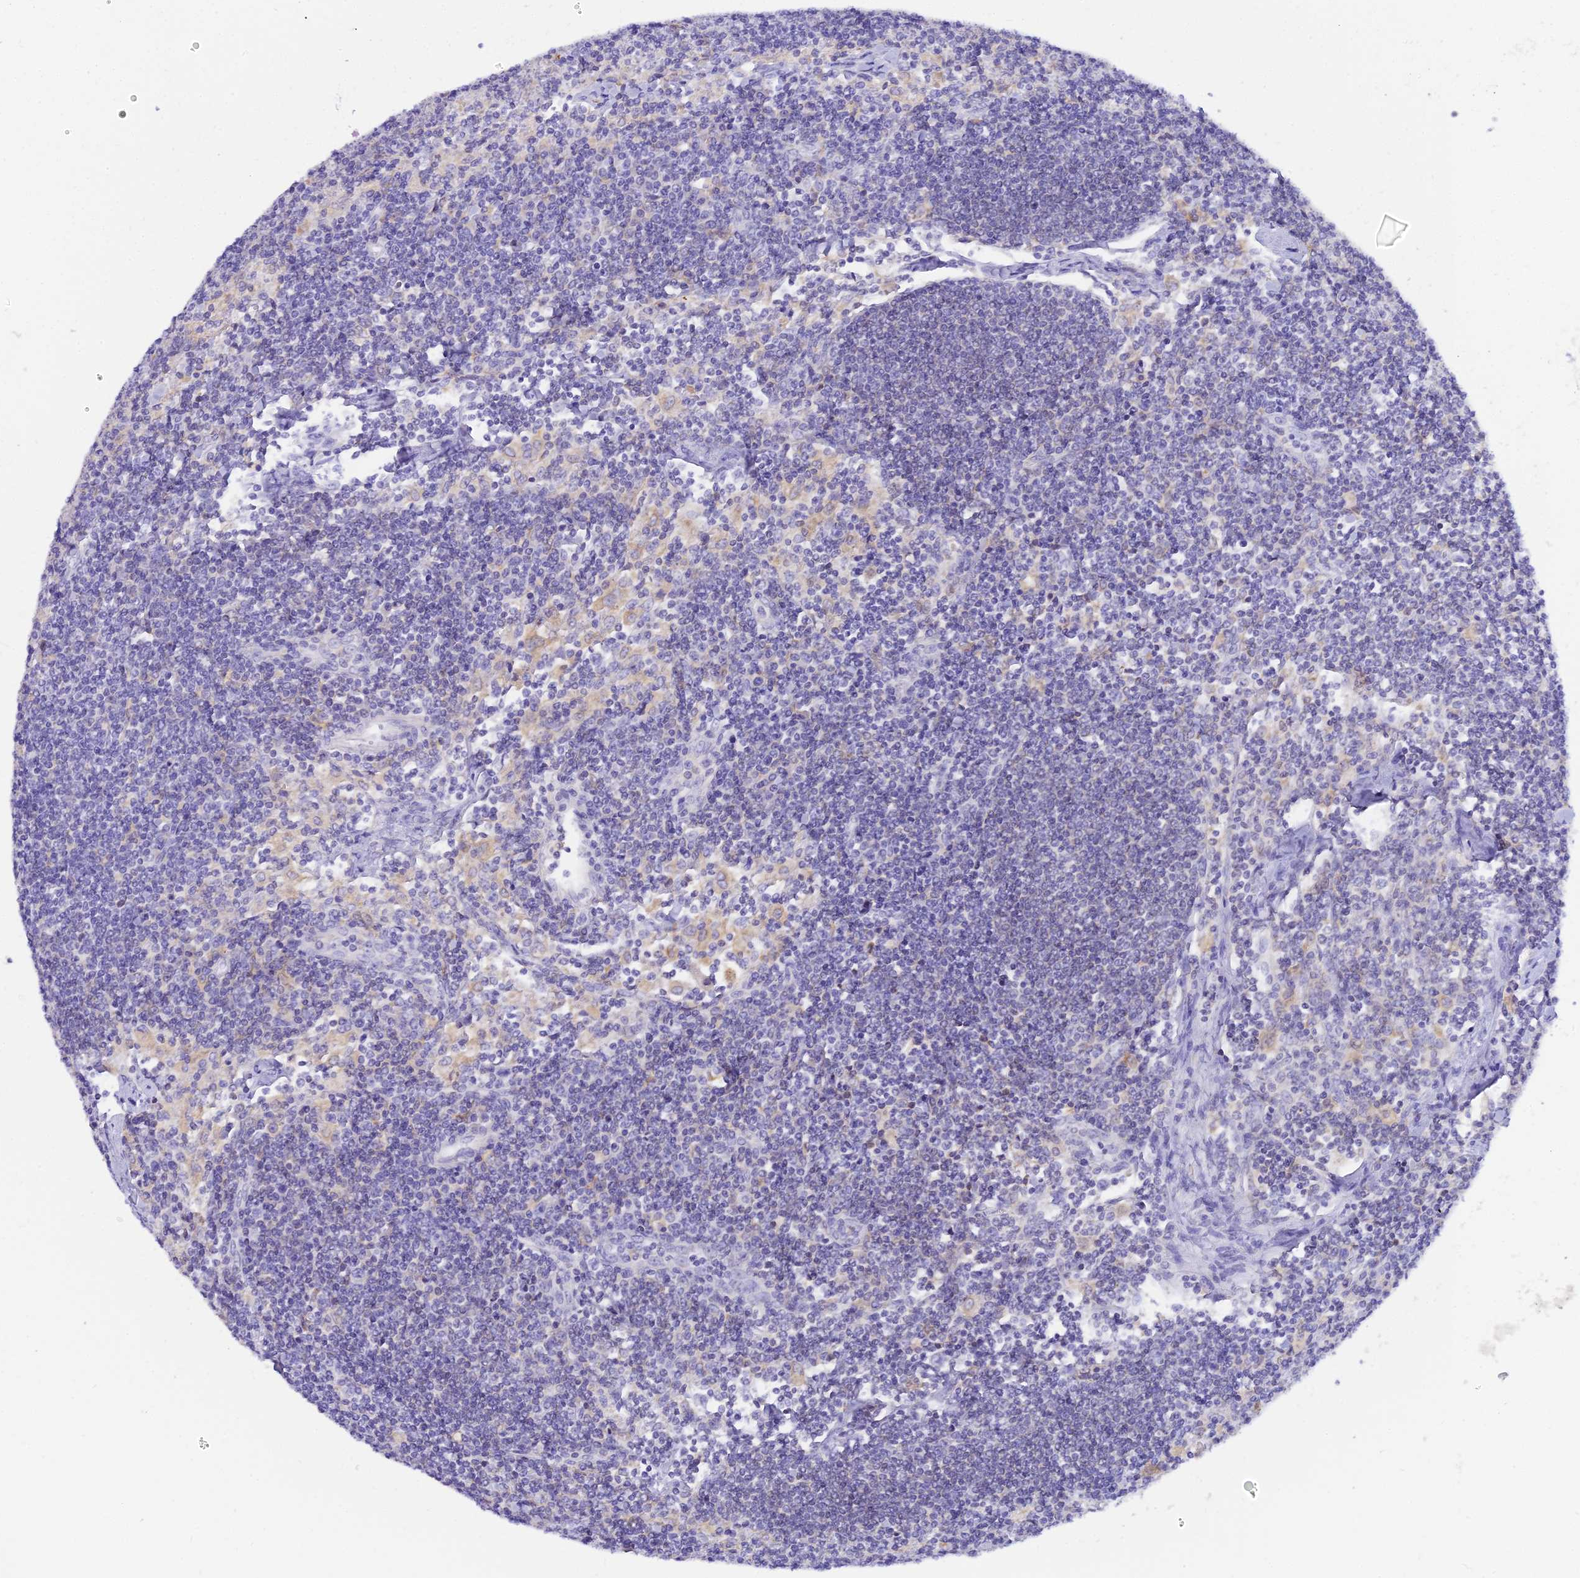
{"staining": {"intensity": "negative", "quantity": "none", "location": "none"}, "tissue": "lymph node", "cell_type": "Non-germinal center cells", "image_type": "normal", "snomed": [{"axis": "morphology", "description": "Normal tissue, NOS"}, {"axis": "topography", "description": "Lymph node"}], "caption": "Immunohistochemical staining of unremarkable lymph node shows no significant positivity in non-germinal center cells. (DAB (3,3'-diaminobenzidine) immunohistochemistry, high magnification).", "gene": "ARL8A", "patient": {"sex": "male", "age": 24}}